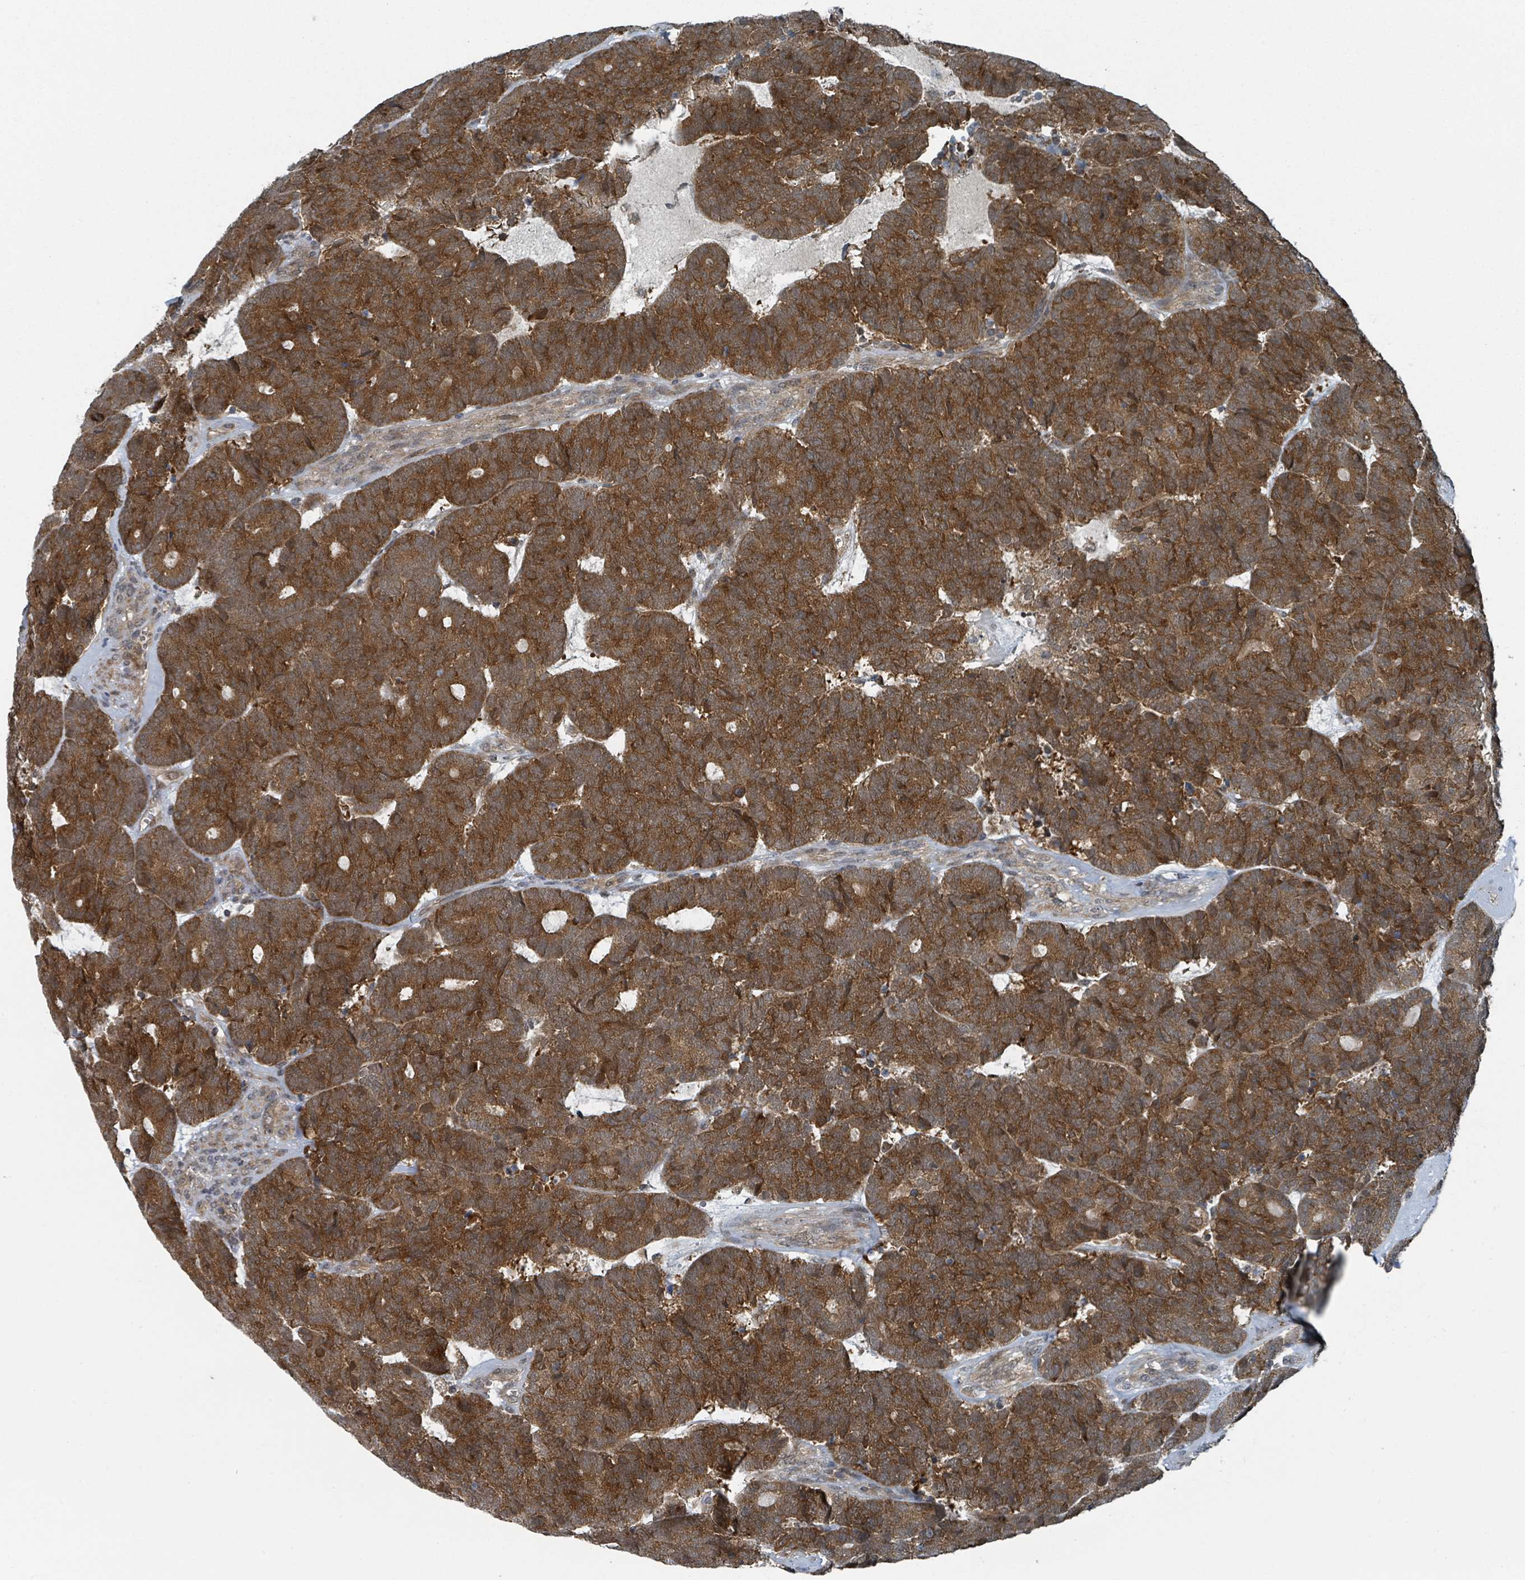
{"staining": {"intensity": "strong", "quantity": ">75%", "location": "cytoplasmic/membranous"}, "tissue": "head and neck cancer", "cell_type": "Tumor cells", "image_type": "cancer", "snomed": [{"axis": "morphology", "description": "Adenocarcinoma, NOS"}, {"axis": "topography", "description": "Head-Neck"}], "caption": "Tumor cells display strong cytoplasmic/membranous positivity in approximately >75% of cells in head and neck cancer.", "gene": "GOLGA7", "patient": {"sex": "female", "age": 81}}